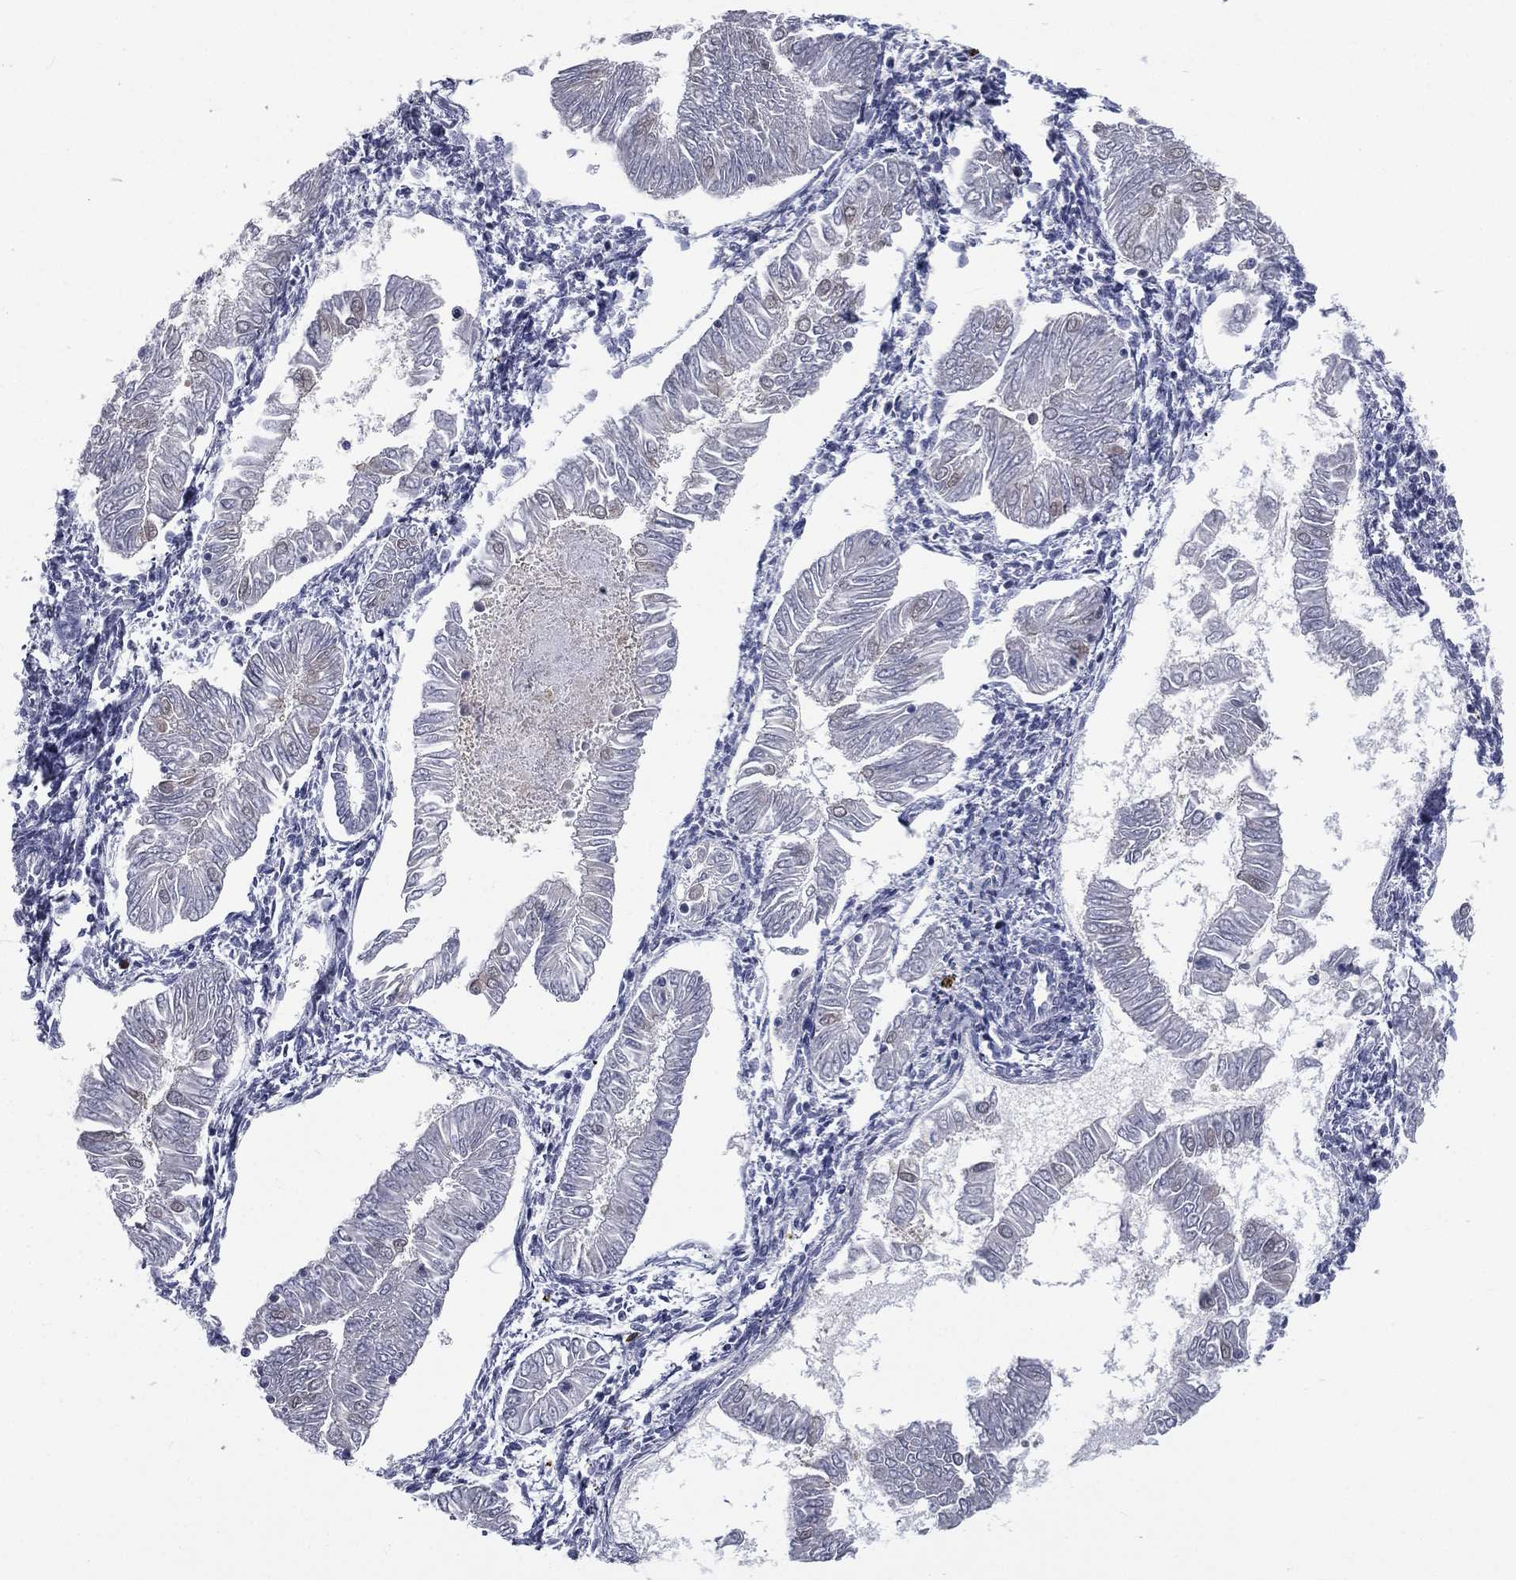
{"staining": {"intensity": "negative", "quantity": "none", "location": "none"}, "tissue": "endometrial cancer", "cell_type": "Tumor cells", "image_type": "cancer", "snomed": [{"axis": "morphology", "description": "Adenocarcinoma, NOS"}, {"axis": "topography", "description": "Endometrium"}], "caption": "Protein analysis of endometrial cancer (adenocarcinoma) shows no significant positivity in tumor cells.", "gene": "IFT27", "patient": {"sex": "female", "age": 53}}